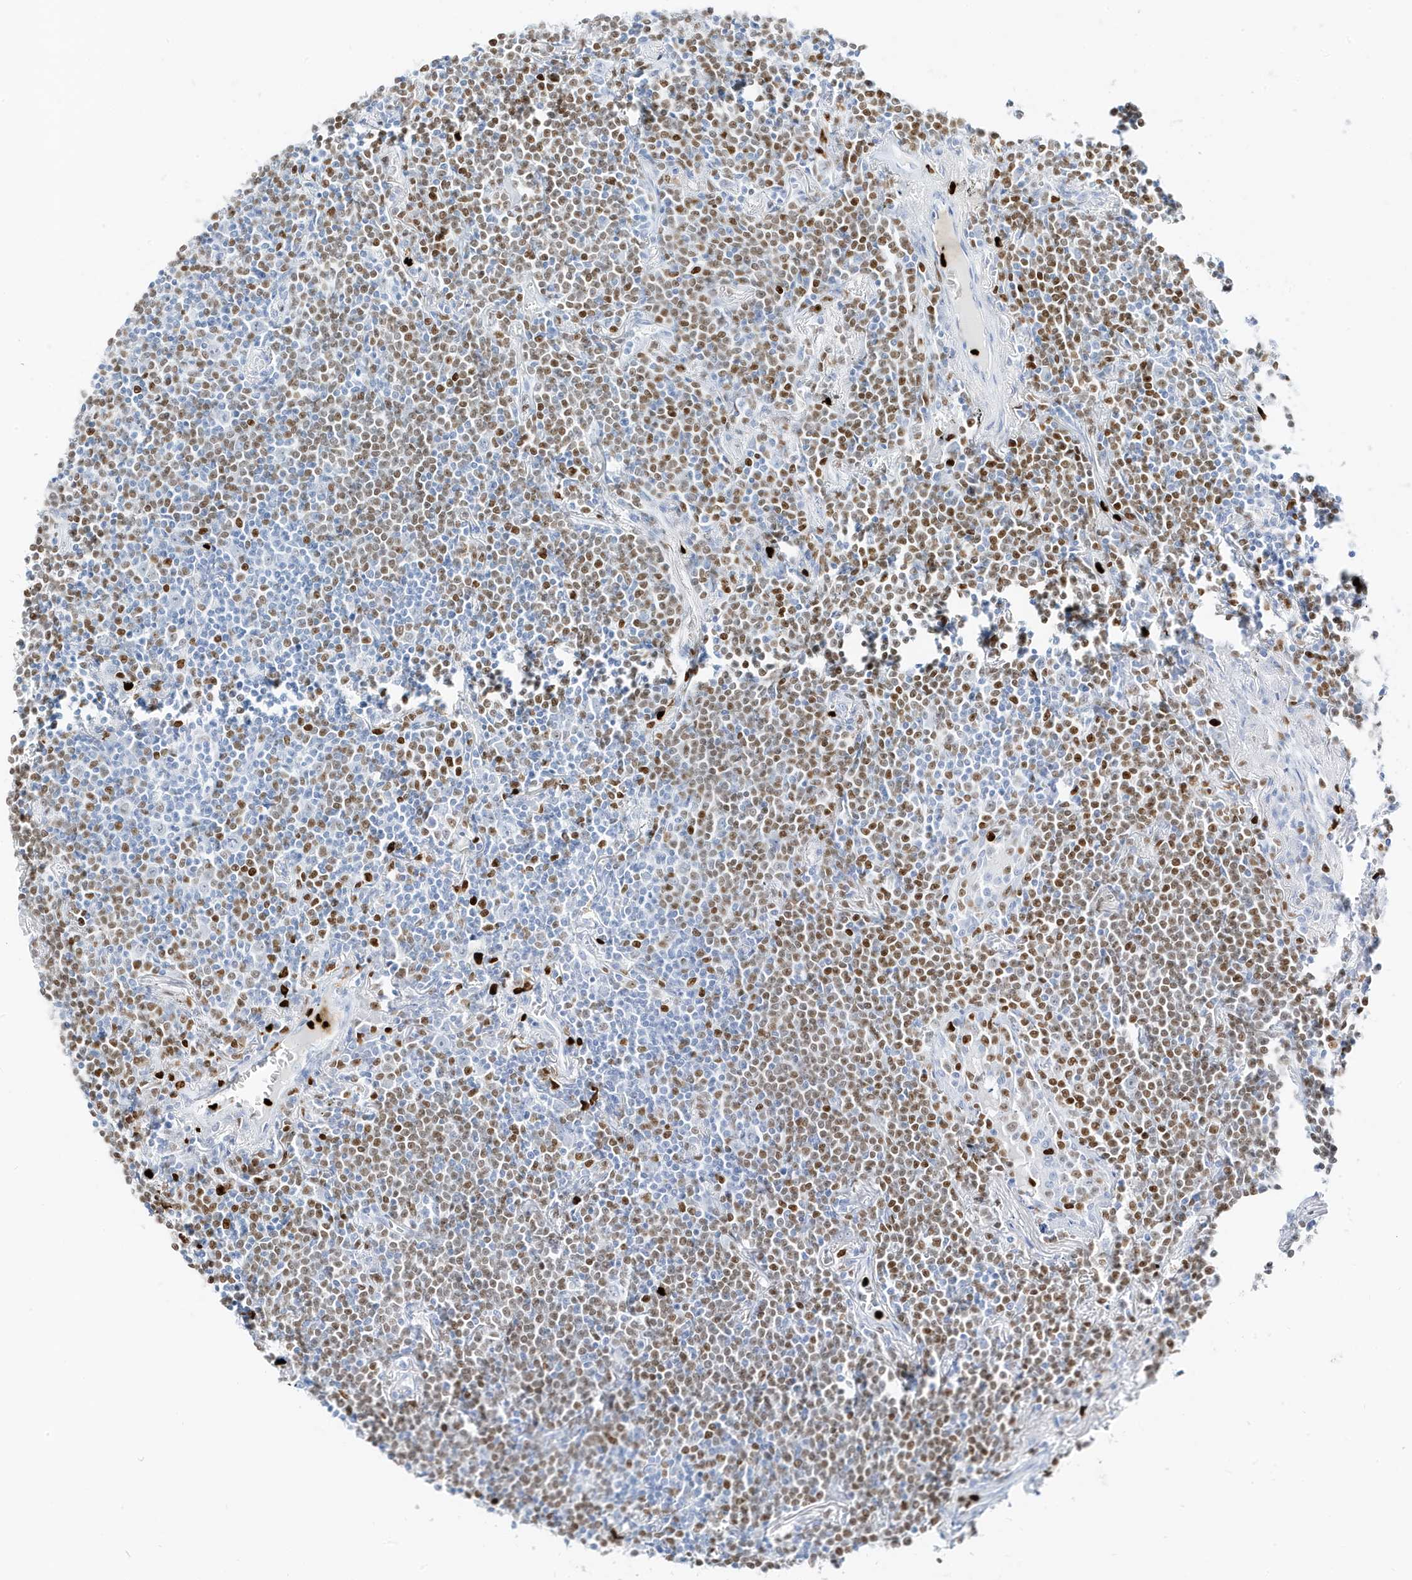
{"staining": {"intensity": "moderate", "quantity": "25%-75%", "location": "nuclear"}, "tissue": "lymphoma", "cell_type": "Tumor cells", "image_type": "cancer", "snomed": [{"axis": "morphology", "description": "Malignant lymphoma, non-Hodgkin's type, Low grade"}, {"axis": "topography", "description": "Lung"}], "caption": "The immunohistochemical stain labels moderate nuclear expression in tumor cells of malignant lymphoma, non-Hodgkin's type (low-grade) tissue.", "gene": "MNDA", "patient": {"sex": "female", "age": 71}}